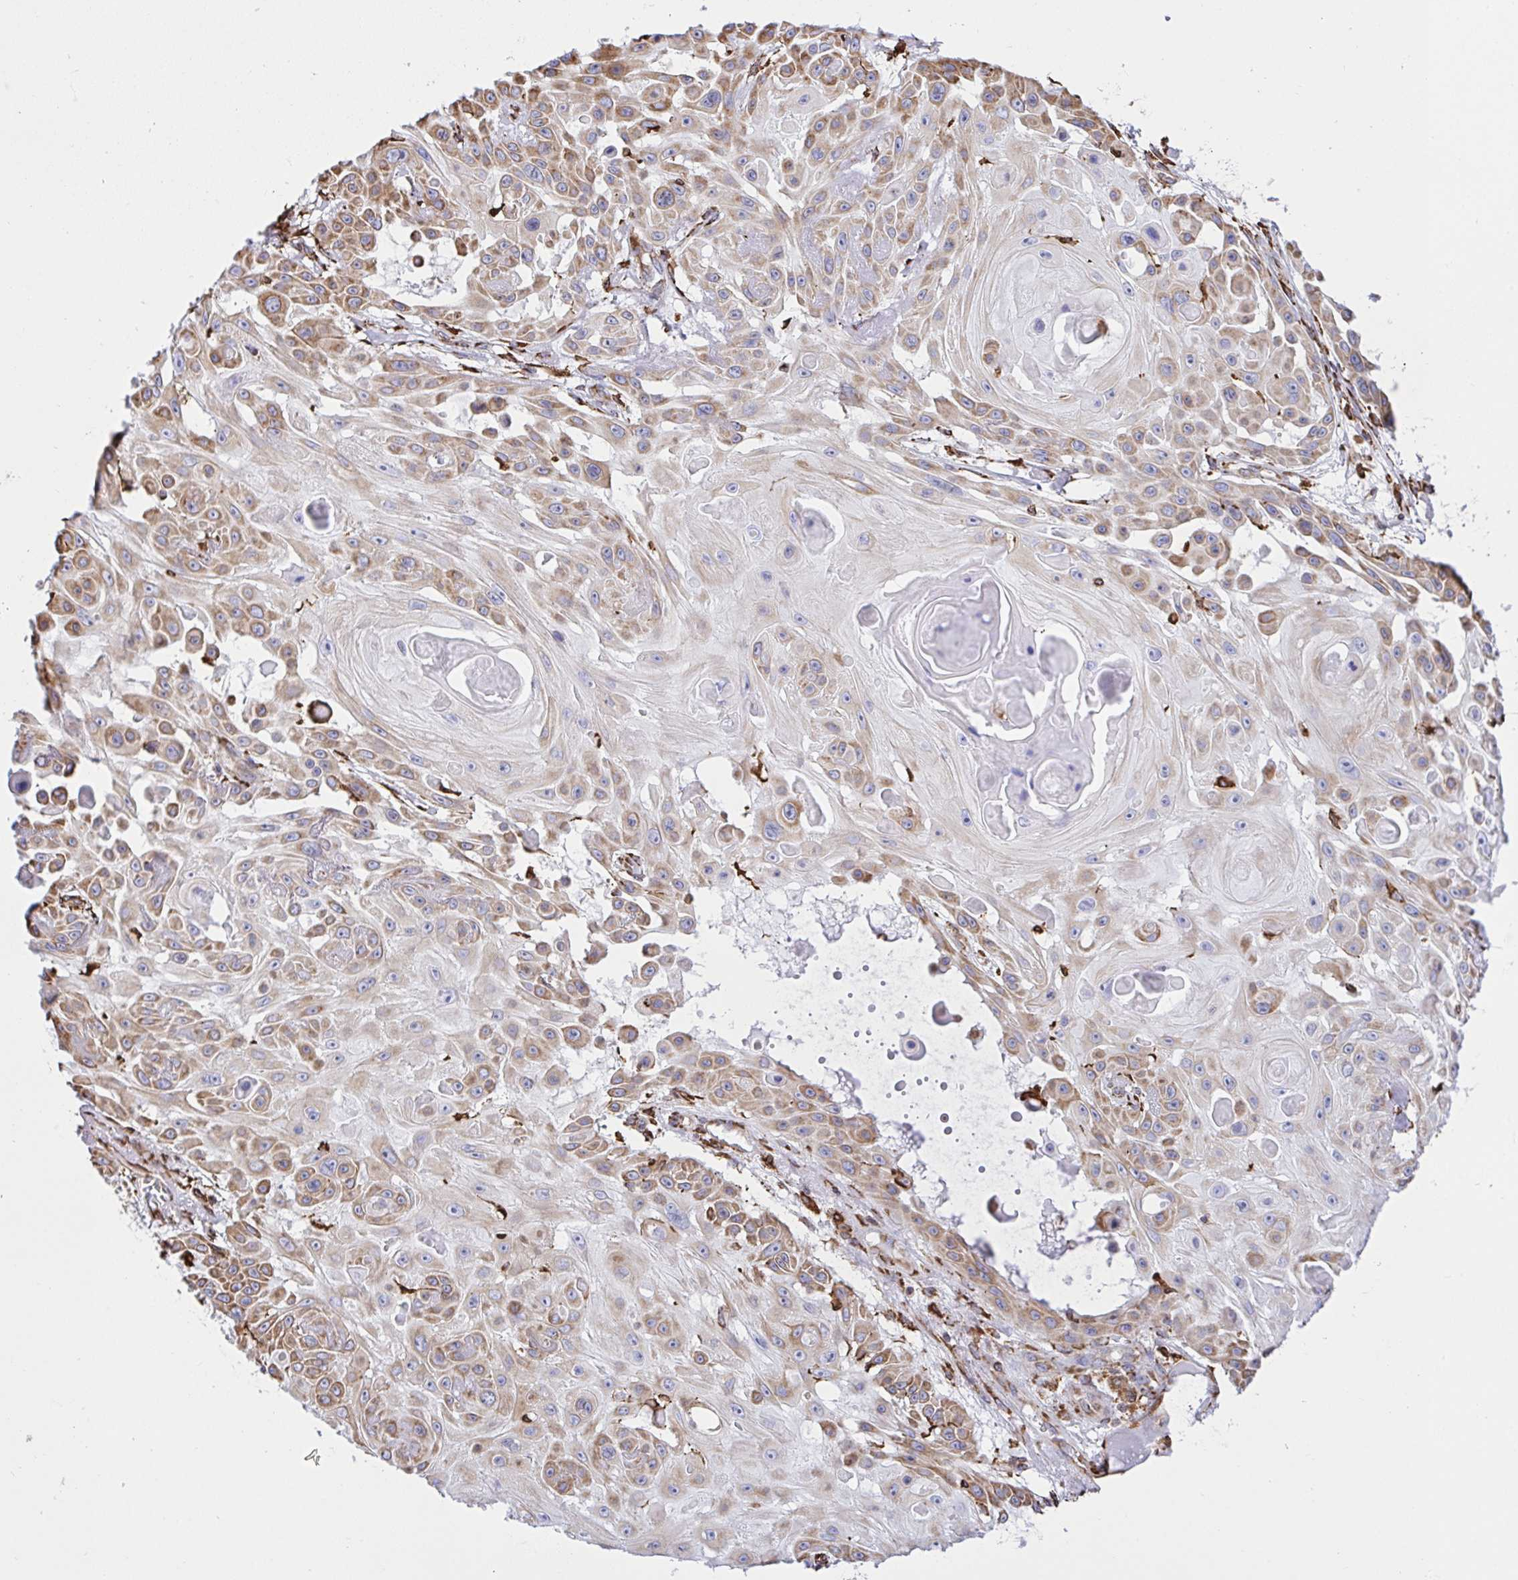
{"staining": {"intensity": "moderate", "quantity": "25%-75%", "location": "cytoplasmic/membranous"}, "tissue": "skin cancer", "cell_type": "Tumor cells", "image_type": "cancer", "snomed": [{"axis": "morphology", "description": "Squamous cell carcinoma, NOS"}, {"axis": "topography", "description": "Skin"}], "caption": "There is medium levels of moderate cytoplasmic/membranous expression in tumor cells of skin squamous cell carcinoma, as demonstrated by immunohistochemical staining (brown color).", "gene": "CLGN", "patient": {"sex": "male", "age": 91}}